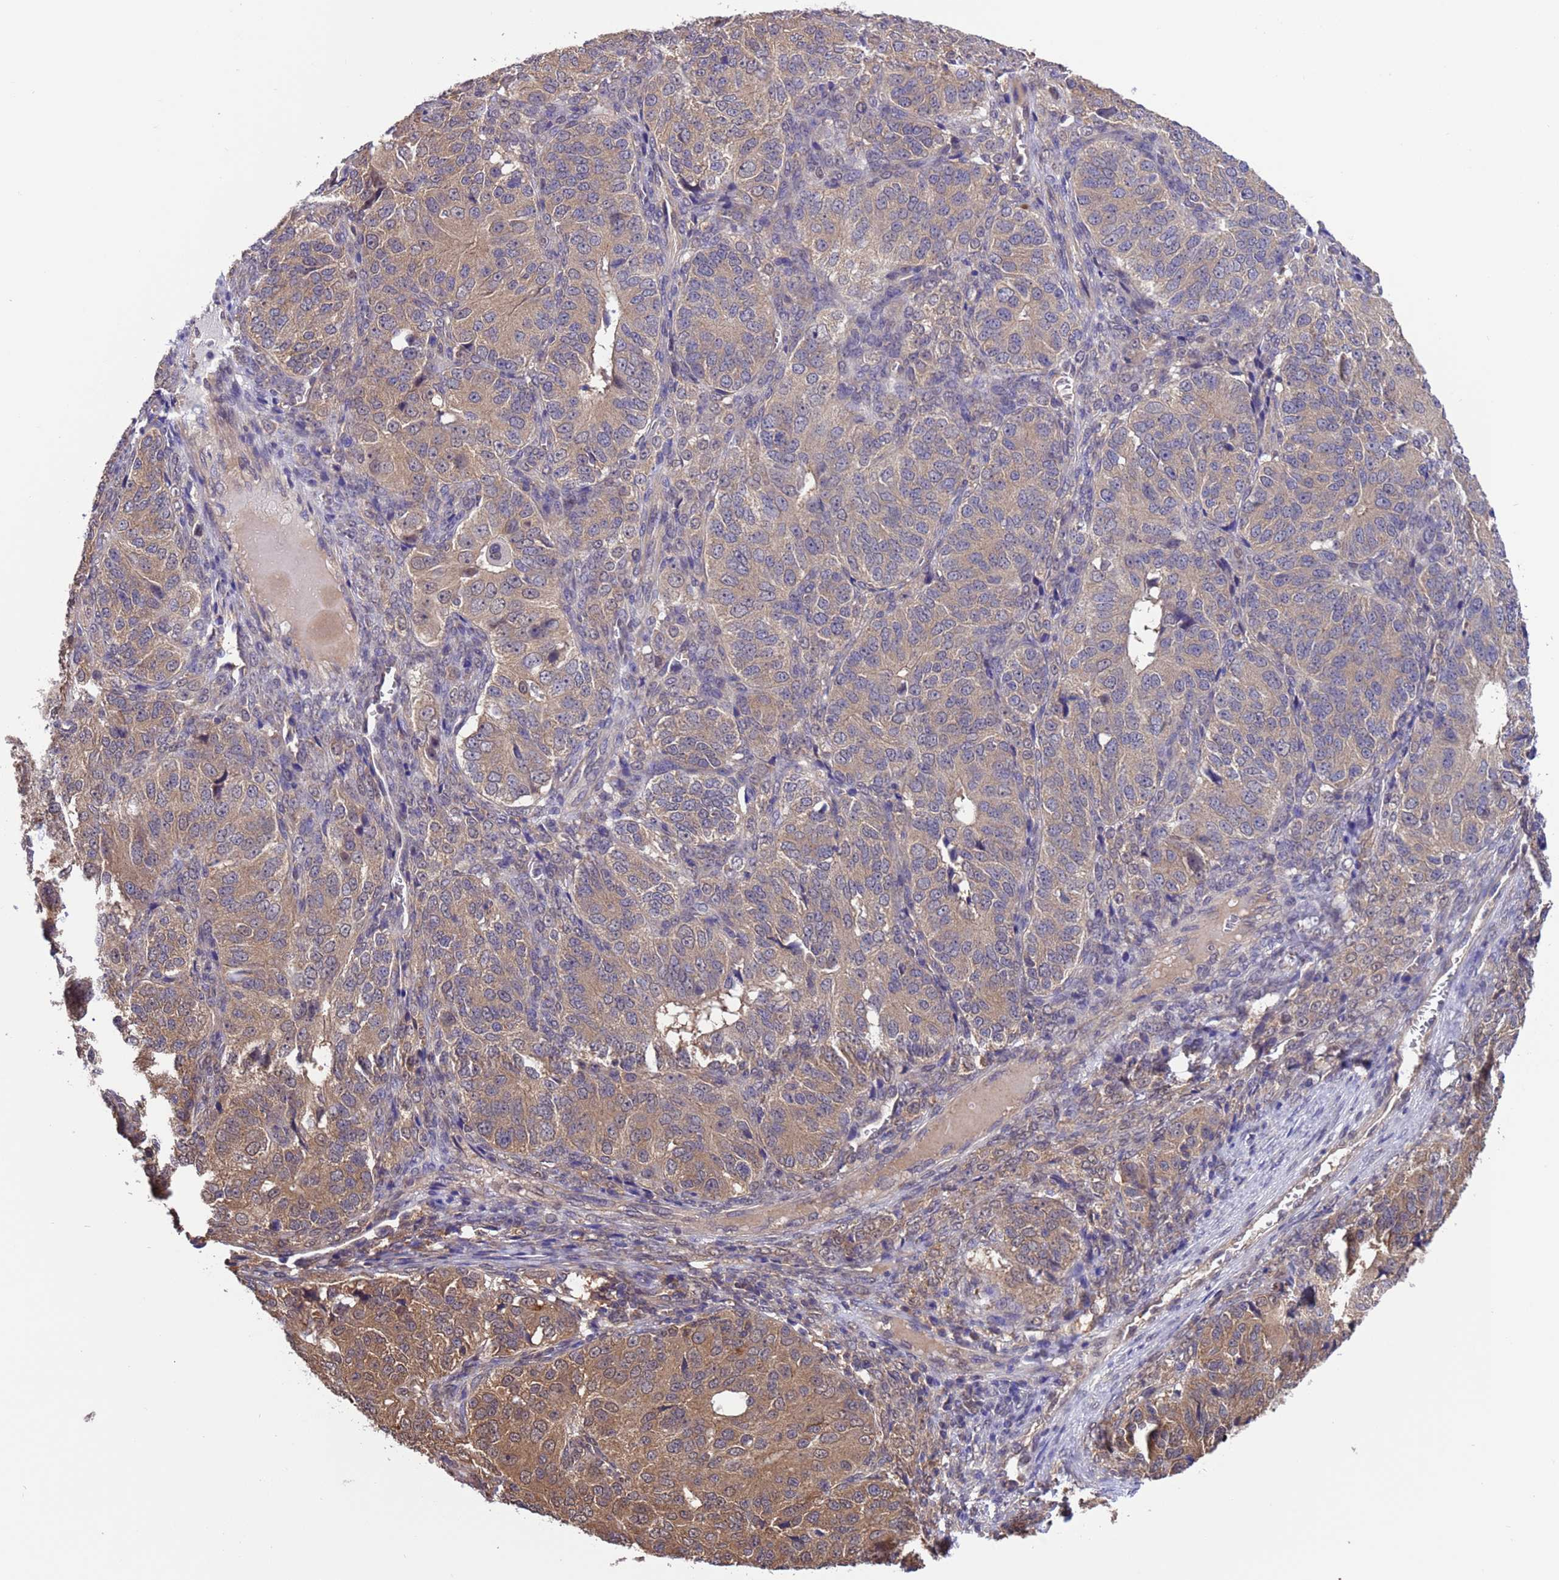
{"staining": {"intensity": "moderate", "quantity": "25%-75%", "location": "cytoplasmic/membranous"}, "tissue": "ovarian cancer", "cell_type": "Tumor cells", "image_type": "cancer", "snomed": [{"axis": "morphology", "description": "Carcinoma, endometroid"}, {"axis": "topography", "description": "Ovary"}], "caption": "Immunohistochemical staining of human endometroid carcinoma (ovarian) displays moderate cytoplasmic/membranous protein expression in approximately 25%-75% of tumor cells.", "gene": "ZFP69B", "patient": {"sex": "female", "age": 51}}